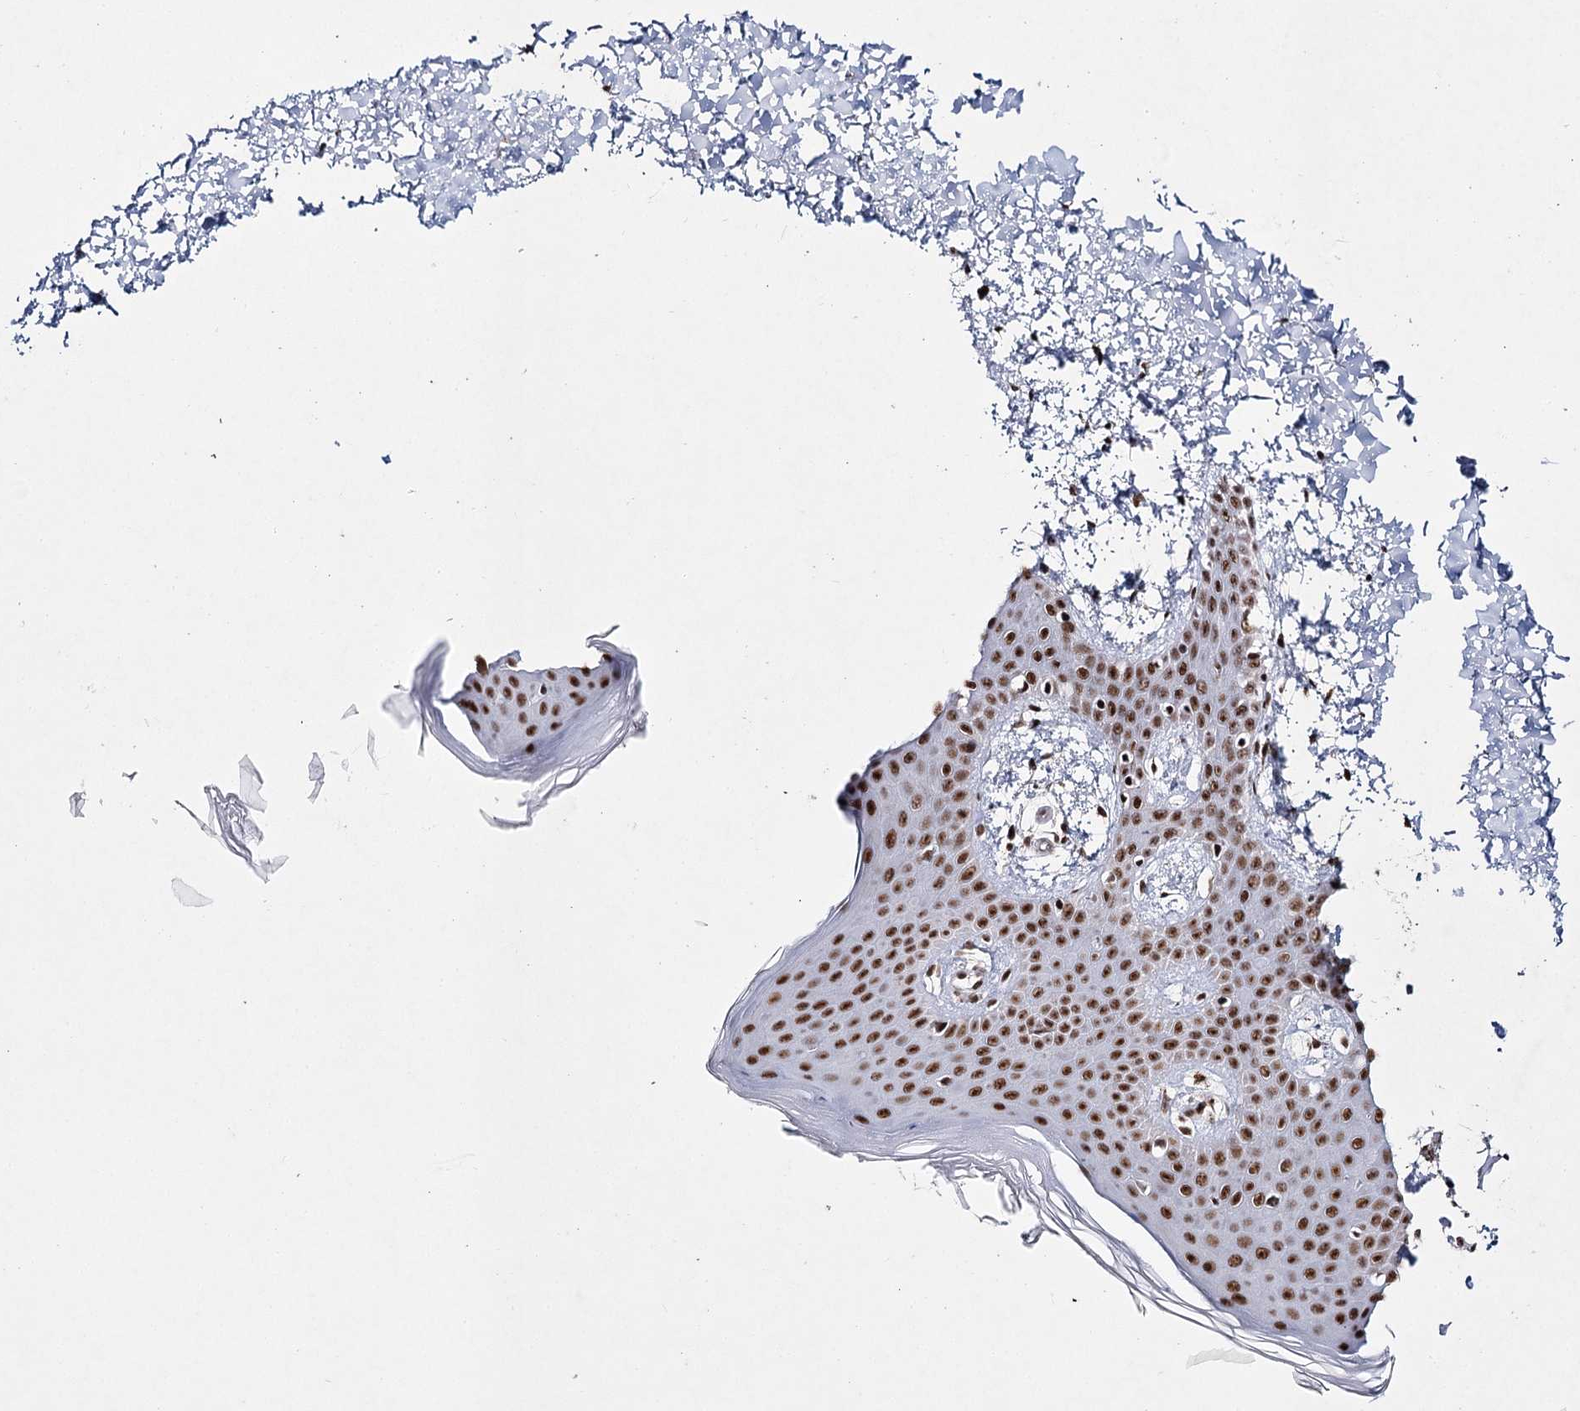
{"staining": {"intensity": "strong", "quantity": ">75%", "location": "nuclear"}, "tissue": "skin", "cell_type": "Fibroblasts", "image_type": "normal", "snomed": [{"axis": "morphology", "description": "Normal tissue, NOS"}, {"axis": "topography", "description": "Skin"}], "caption": "High-power microscopy captured an immunohistochemistry image of unremarkable skin, revealing strong nuclear expression in approximately >75% of fibroblasts. Using DAB (brown) and hematoxylin (blue) stains, captured at high magnification using brightfield microscopy.", "gene": "SCAF8", "patient": {"sex": "male", "age": 36}}